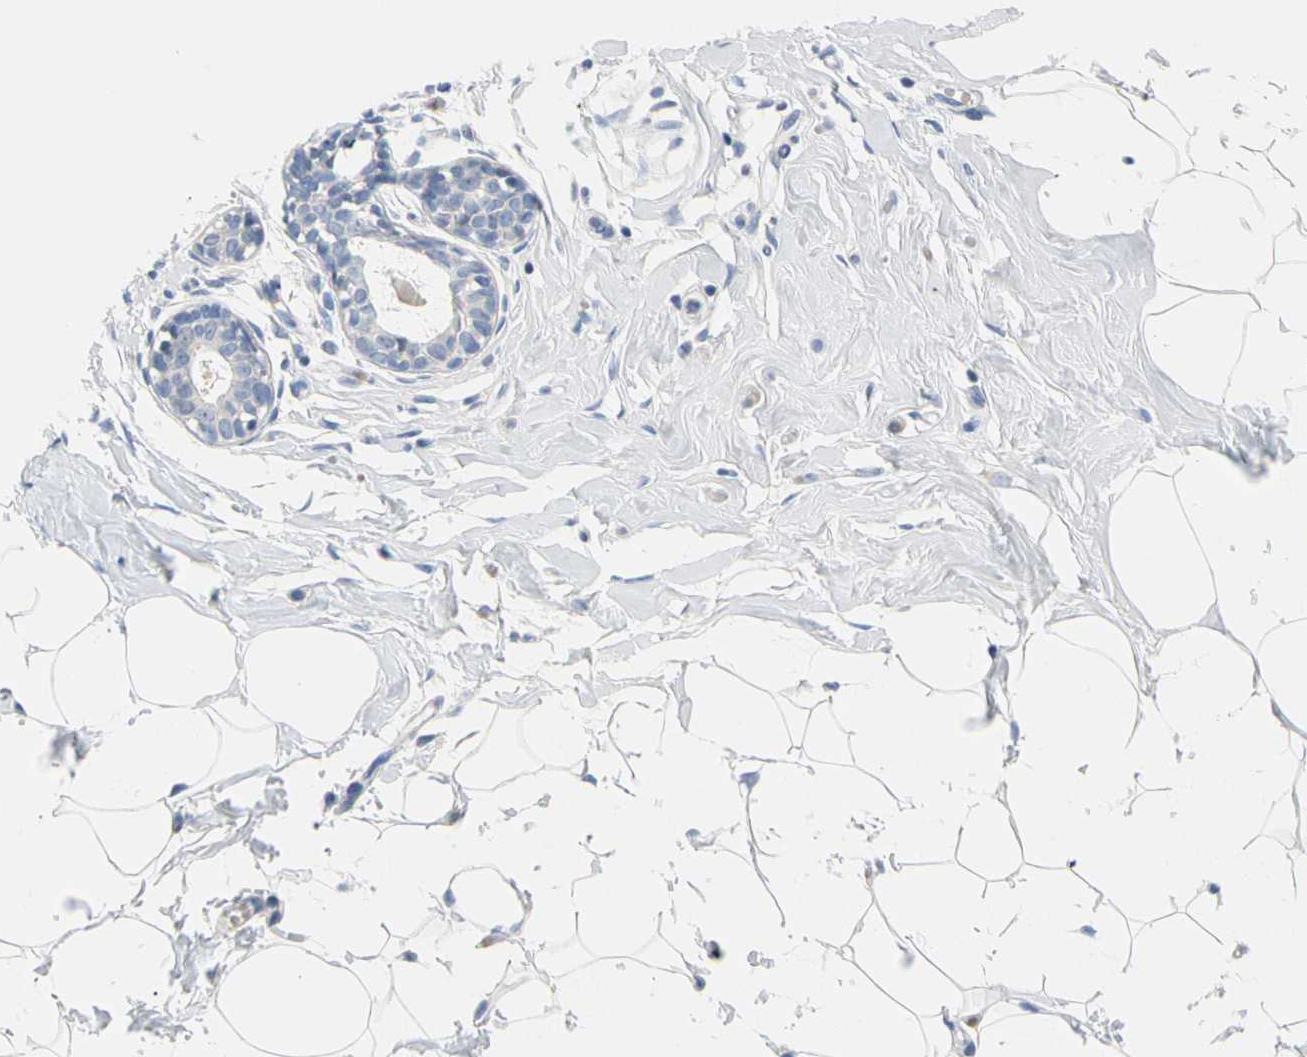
{"staining": {"intensity": "negative", "quantity": "none", "location": "none"}, "tissue": "adipose tissue", "cell_type": "Adipocytes", "image_type": "normal", "snomed": [{"axis": "morphology", "description": "Normal tissue, NOS"}, {"axis": "morphology", "description": "Fibrosis, NOS"}, {"axis": "topography", "description": "Breast"}], "caption": "DAB immunohistochemical staining of benign human adipose tissue demonstrates no significant expression in adipocytes.", "gene": "MARK1", "patient": {"sex": "female", "age": 24}}